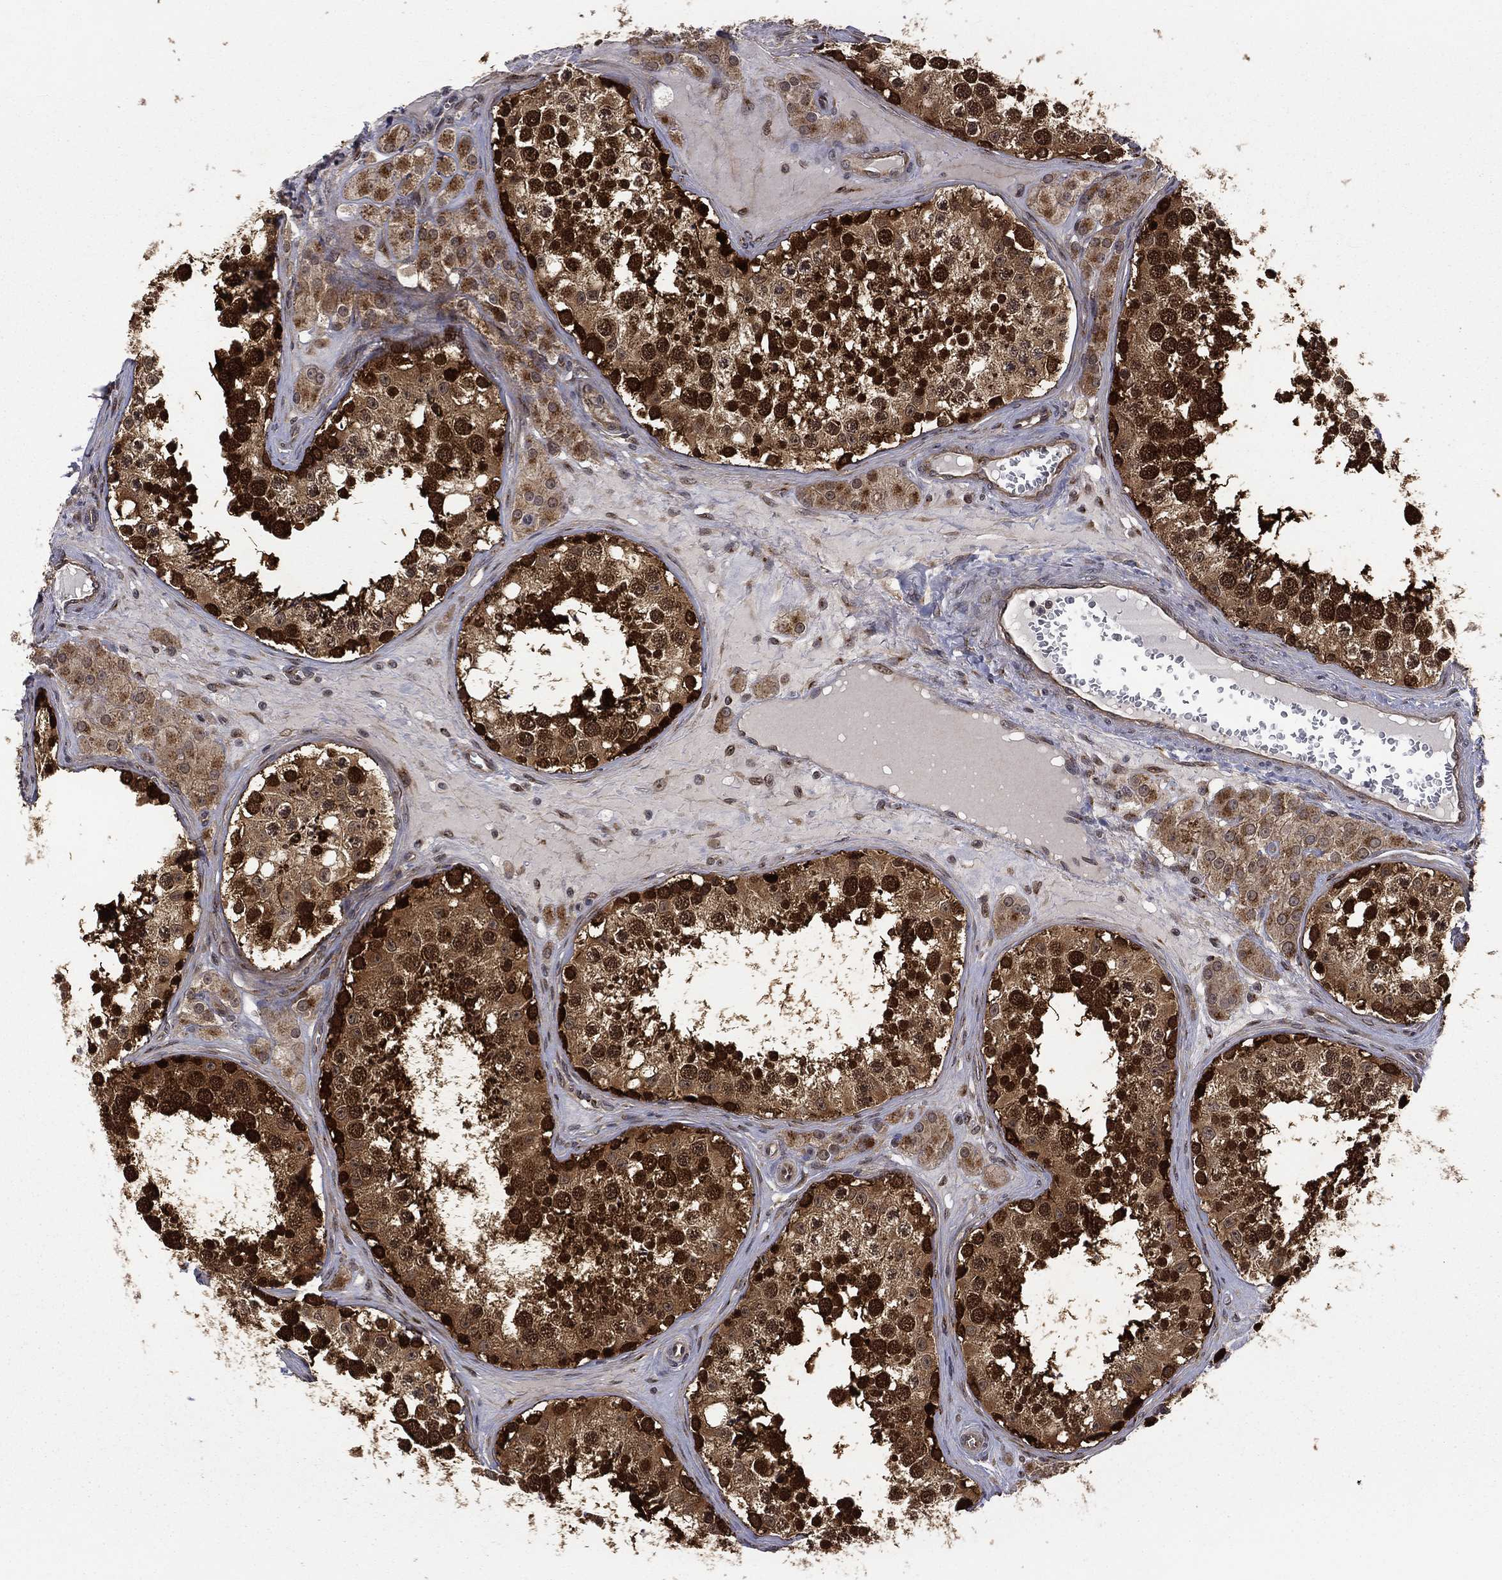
{"staining": {"intensity": "strong", "quantity": ">75%", "location": "cytoplasmic/membranous,nuclear"}, "tissue": "testis", "cell_type": "Cells in seminiferous ducts", "image_type": "normal", "snomed": [{"axis": "morphology", "description": "Normal tissue, NOS"}, {"axis": "topography", "description": "Testis"}], "caption": "This image displays IHC staining of normal testis, with high strong cytoplasmic/membranous,nuclear expression in approximately >75% of cells in seminiferous ducts.", "gene": "ARL3", "patient": {"sex": "male", "age": 31}}